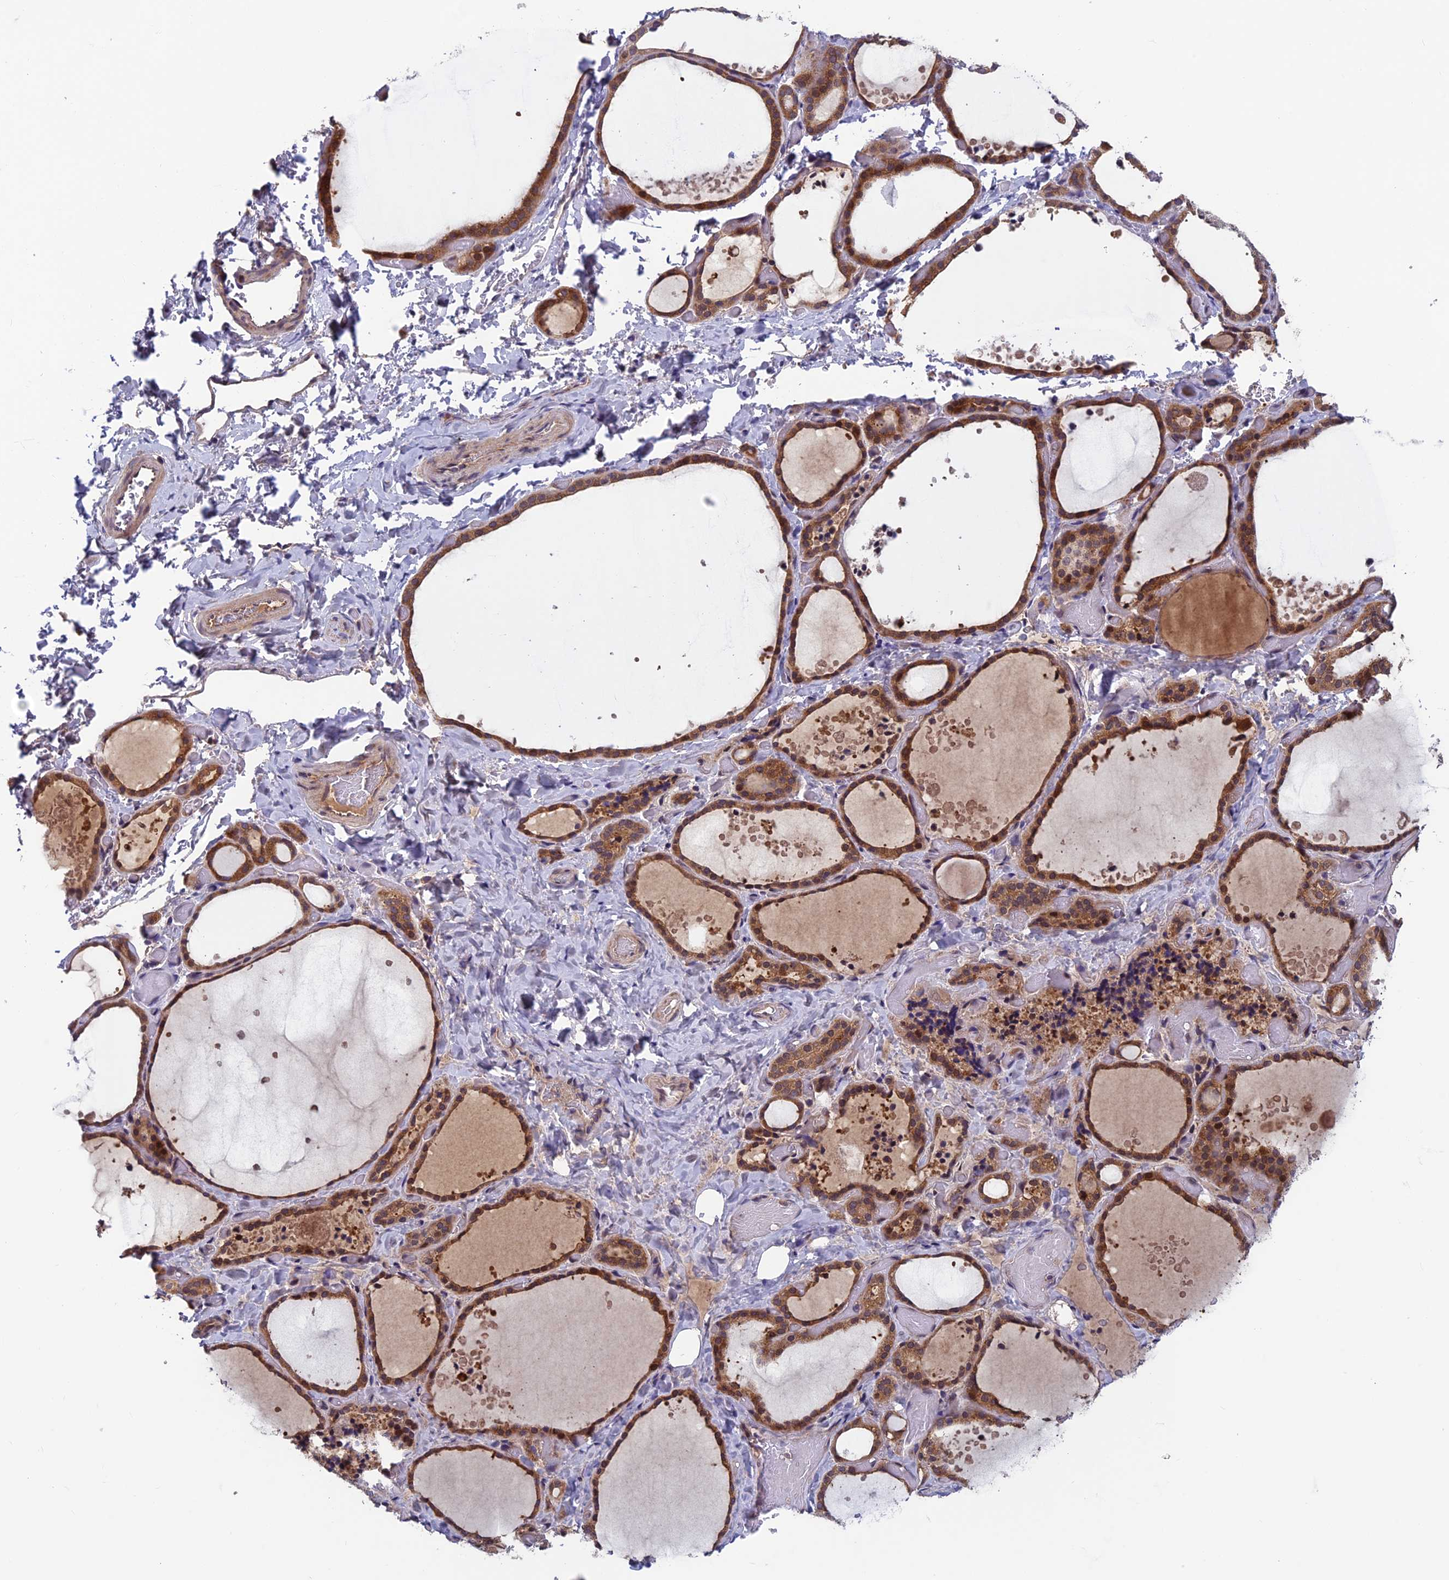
{"staining": {"intensity": "moderate", "quantity": ">75%", "location": "cytoplasmic/membranous,nuclear"}, "tissue": "thyroid gland", "cell_type": "Glandular cells", "image_type": "normal", "snomed": [{"axis": "morphology", "description": "Normal tissue, NOS"}, {"axis": "topography", "description": "Thyroid gland"}], "caption": "High-magnification brightfield microscopy of benign thyroid gland stained with DAB (brown) and counterstained with hematoxylin (blue). glandular cells exhibit moderate cytoplasmic/membranous,nuclear staining is appreciated in approximately>75% of cells.", "gene": "CCDC15", "patient": {"sex": "female", "age": 44}}